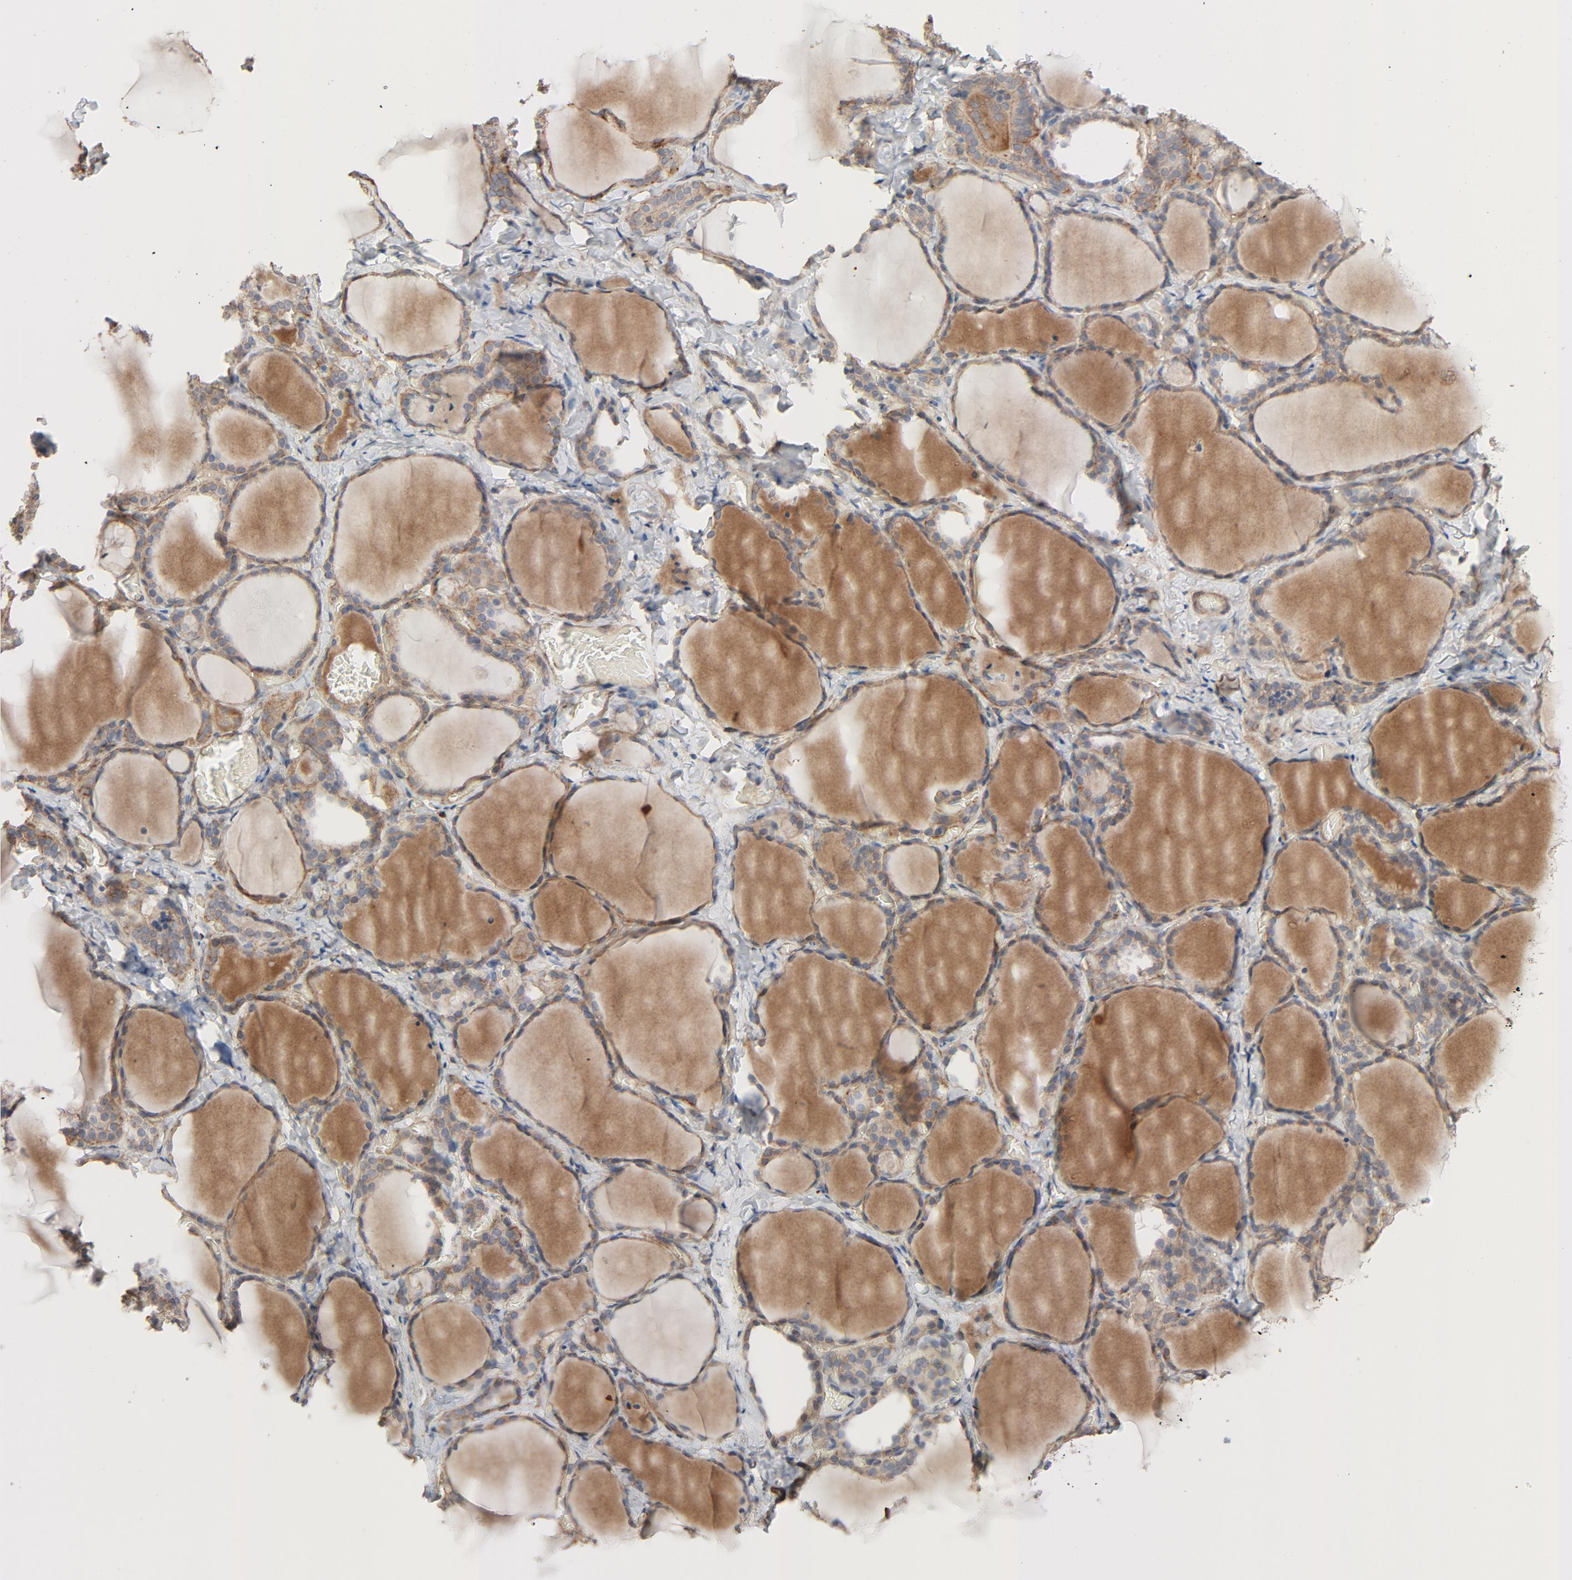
{"staining": {"intensity": "moderate", "quantity": ">75%", "location": "cytoplasmic/membranous"}, "tissue": "thyroid gland", "cell_type": "Glandular cells", "image_type": "normal", "snomed": [{"axis": "morphology", "description": "Normal tissue, NOS"}, {"axis": "morphology", "description": "Papillary adenocarcinoma, NOS"}, {"axis": "topography", "description": "Thyroid gland"}], "caption": "IHC micrograph of unremarkable thyroid gland: thyroid gland stained using IHC demonstrates medium levels of moderate protein expression localized specifically in the cytoplasmic/membranous of glandular cells, appearing as a cytoplasmic/membranous brown color.", "gene": "TRIOBP", "patient": {"sex": "female", "age": 30}}